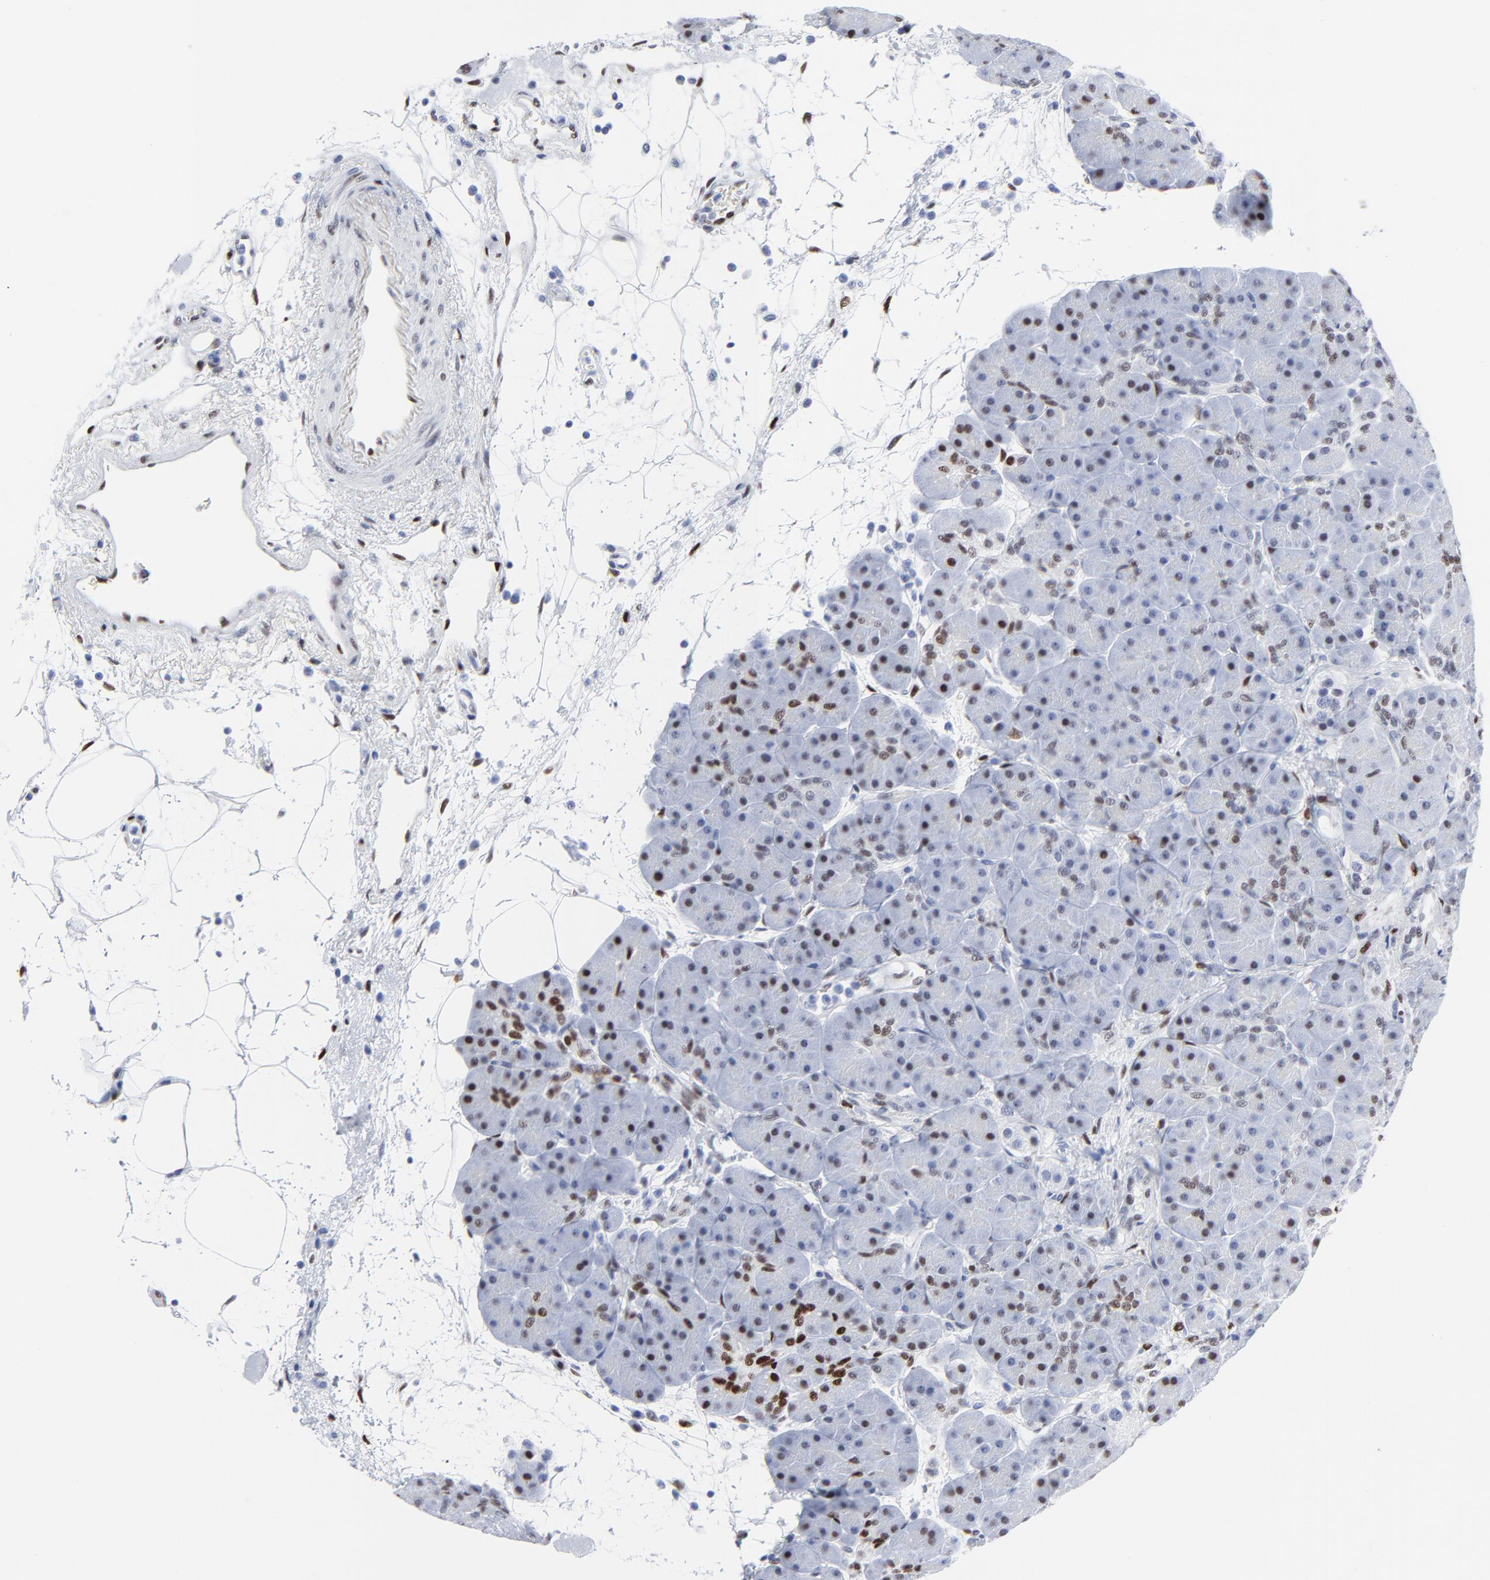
{"staining": {"intensity": "moderate", "quantity": ">75%", "location": "nuclear"}, "tissue": "pancreas", "cell_type": "Exocrine glandular cells", "image_type": "normal", "snomed": [{"axis": "morphology", "description": "Normal tissue, NOS"}, {"axis": "topography", "description": "Pancreas"}], "caption": "Protein expression analysis of benign pancreas exhibits moderate nuclear positivity in approximately >75% of exocrine glandular cells.", "gene": "JUN", "patient": {"sex": "male", "age": 66}}